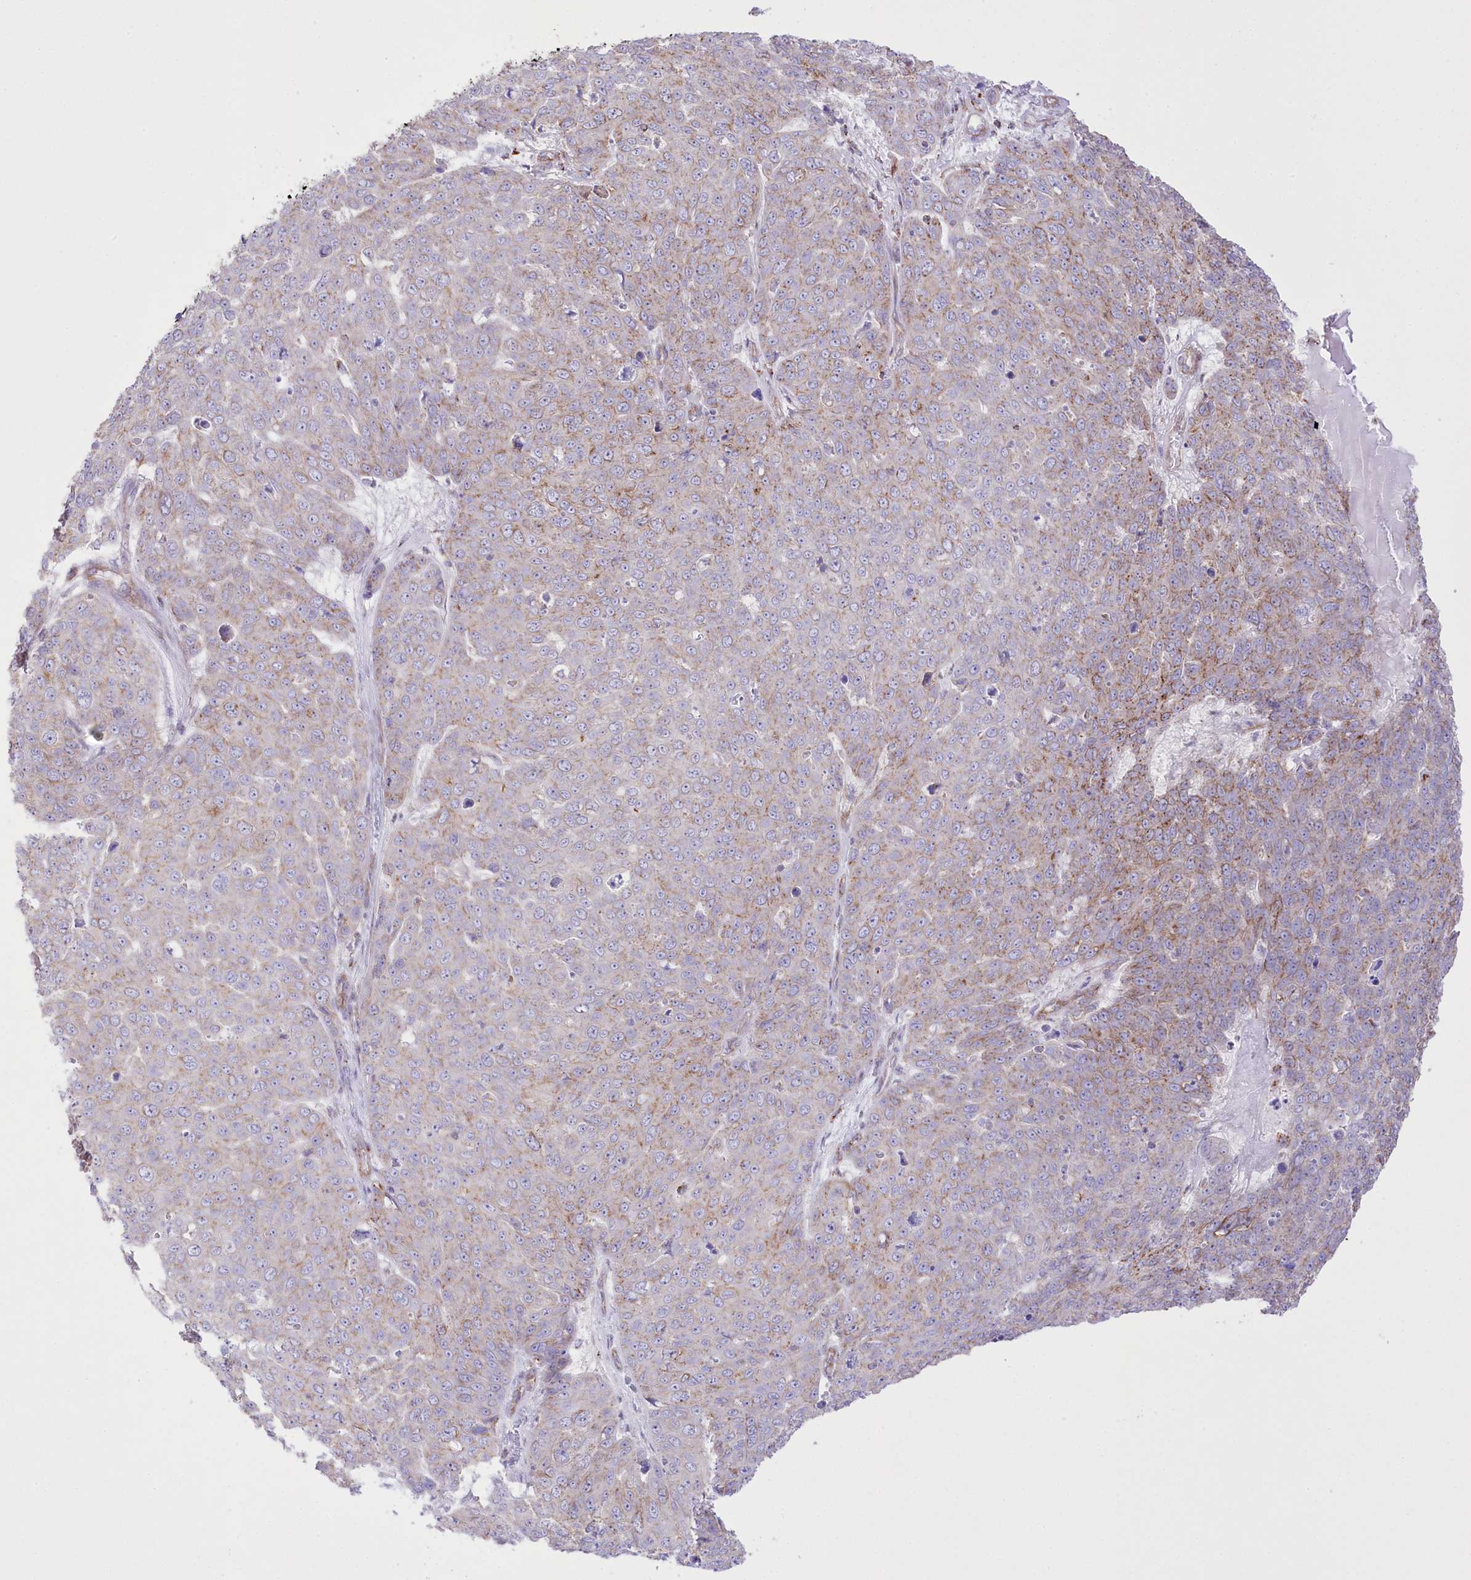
{"staining": {"intensity": "moderate", "quantity": "<25%", "location": "cytoplasmic/membranous"}, "tissue": "skin cancer", "cell_type": "Tumor cells", "image_type": "cancer", "snomed": [{"axis": "morphology", "description": "Squamous cell carcinoma, NOS"}, {"axis": "topography", "description": "Skin"}], "caption": "DAB (3,3'-diaminobenzidine) immunohistochemical staining of skin cancer displays moderate cytoplasmic/membranous protein positivity in approximately <25% of tumor cells.", "gene": "FAM216A", "patient": {"sex": "male", "age": 71}}